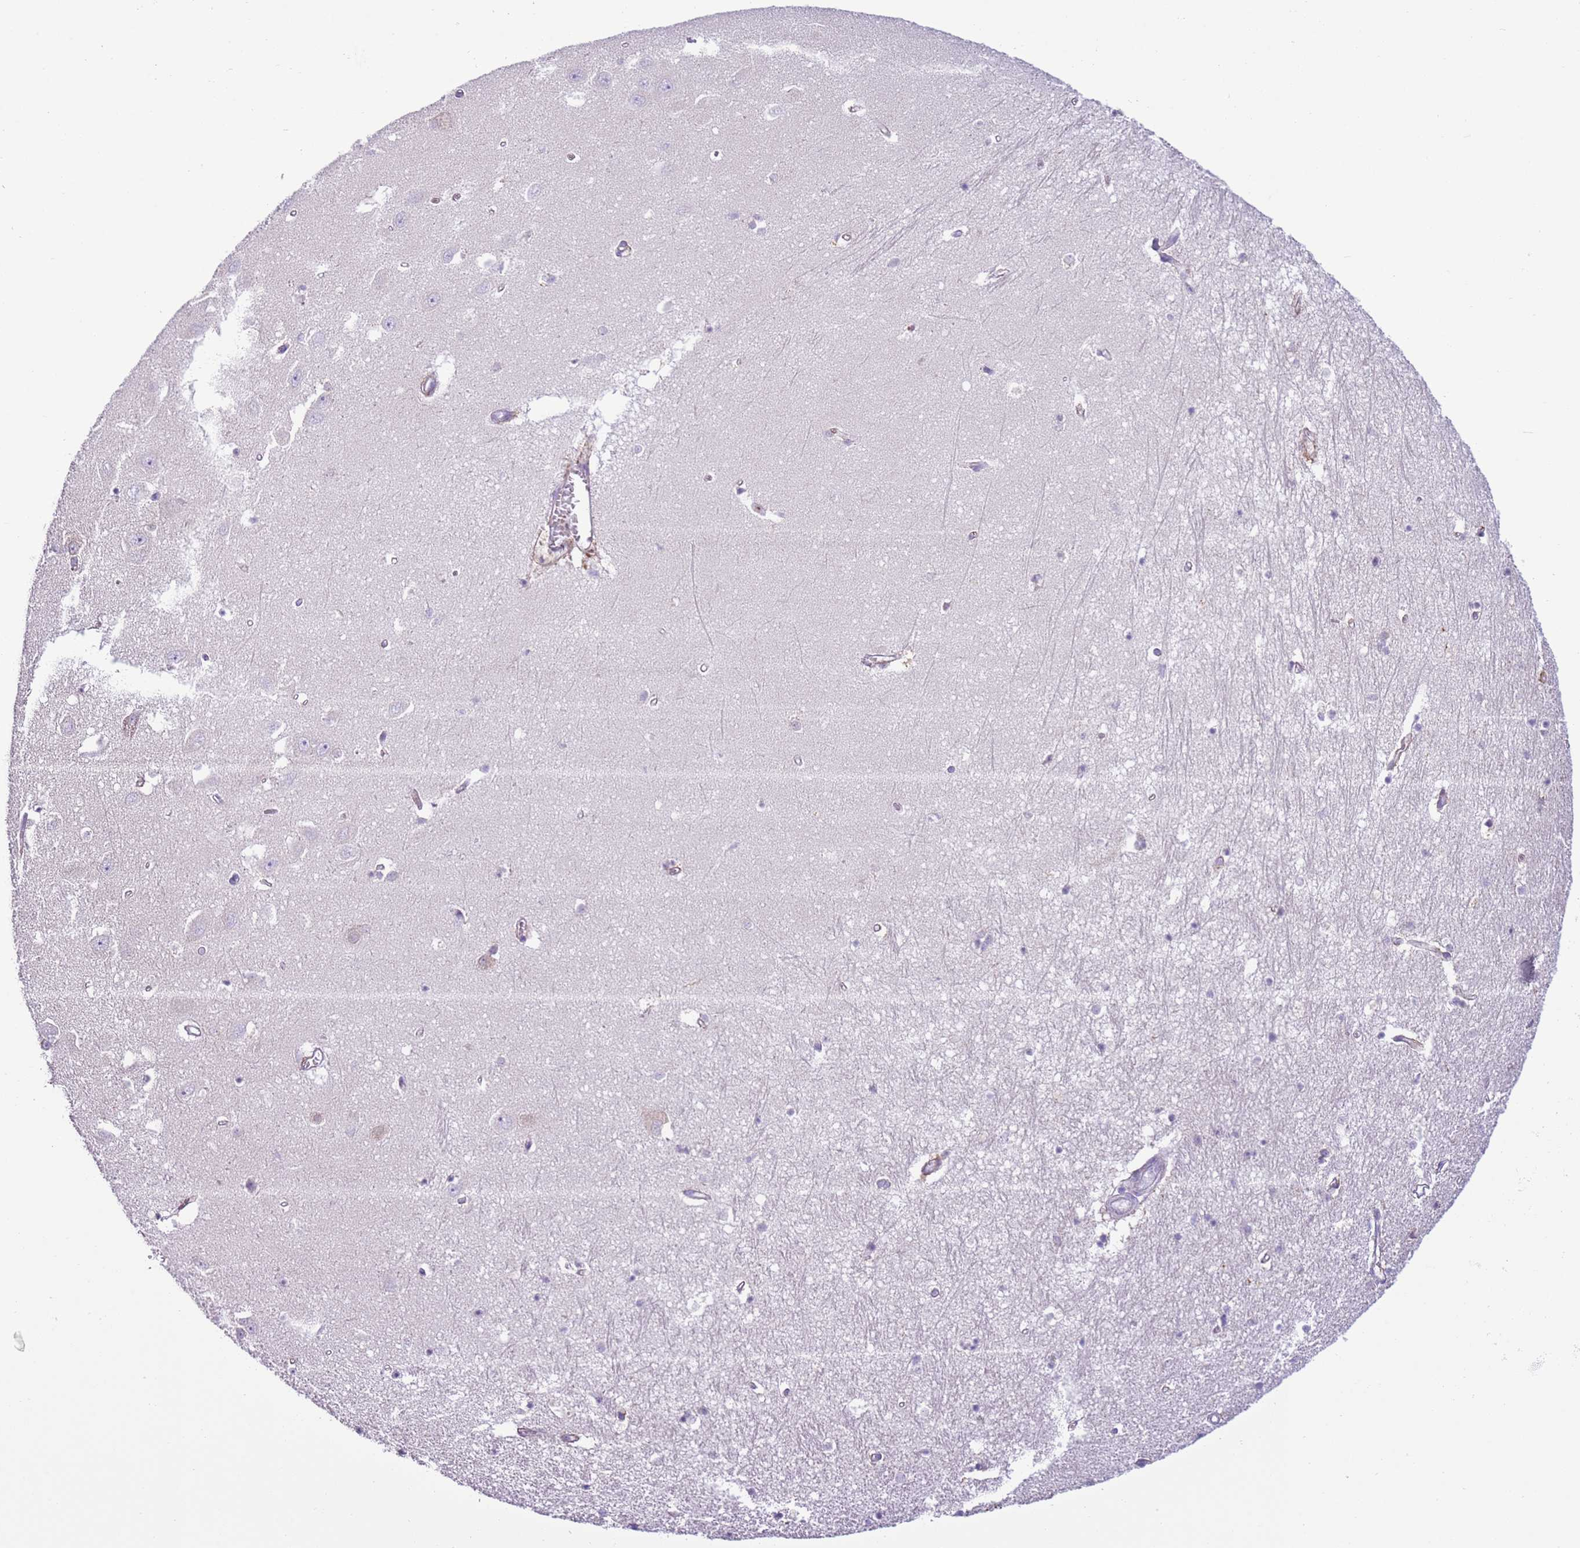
{"staining": {"intensity": "negative", "quantity": "none", "location": "none"}, "tissue": "hippocampus", "cell_type": "Glial cells", "image_type": "normal", "snomed": [{"axis": "morphology", "description": "Normal tissue, NOS"}, {"axis": "topography", "description": "Hippocampus"}], "caption": "A high-resolution histopathology image shows immunohistochemistry staining of benign hippocampus, which displays no significant expression in glial cells.", "gene": "OAF", "patient": {"sex": "female", "age": 64}}